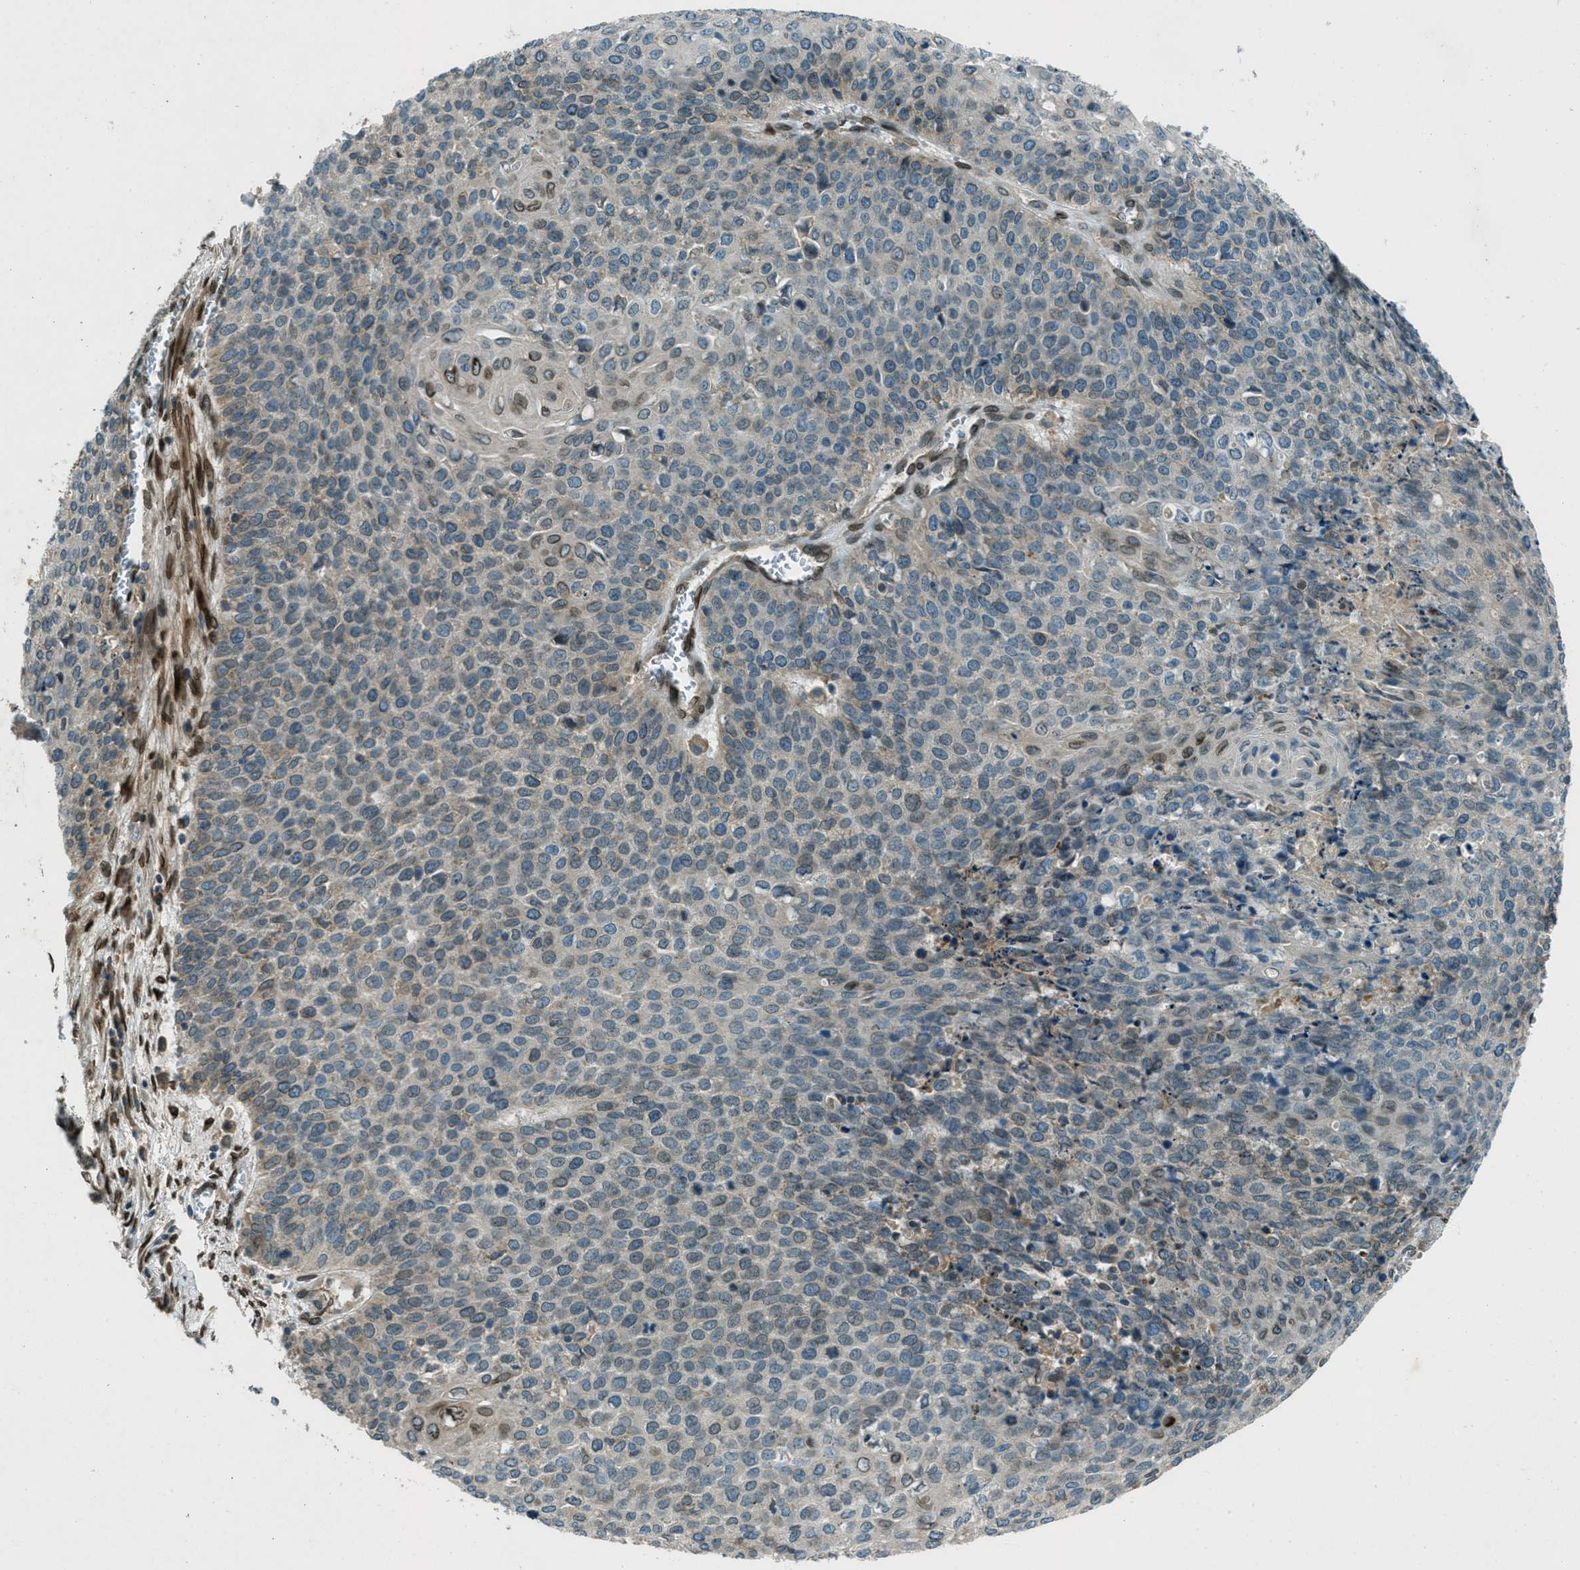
{"staining": {"intensity": "moderate", "quantity": "<25%", "location": "cytoplasmic/membranous,nuclear"}, "tissue": "cervical cancer", "cell_type": "Tumor cells", "image_type": "cancer", "snomed": [{"axis": "morphology", "description": "Squamous cell carcinoma, NOS"}, {"axis": "topography", "description": "Cervix"}], "caption": "A brown stain highlights moderate cytoplasmic/membranous and nuclear staining of a protein in human cervical cancer tumor cells.", "gene": "LEMD2", "patient": {"sex": "female", "age": 39}}